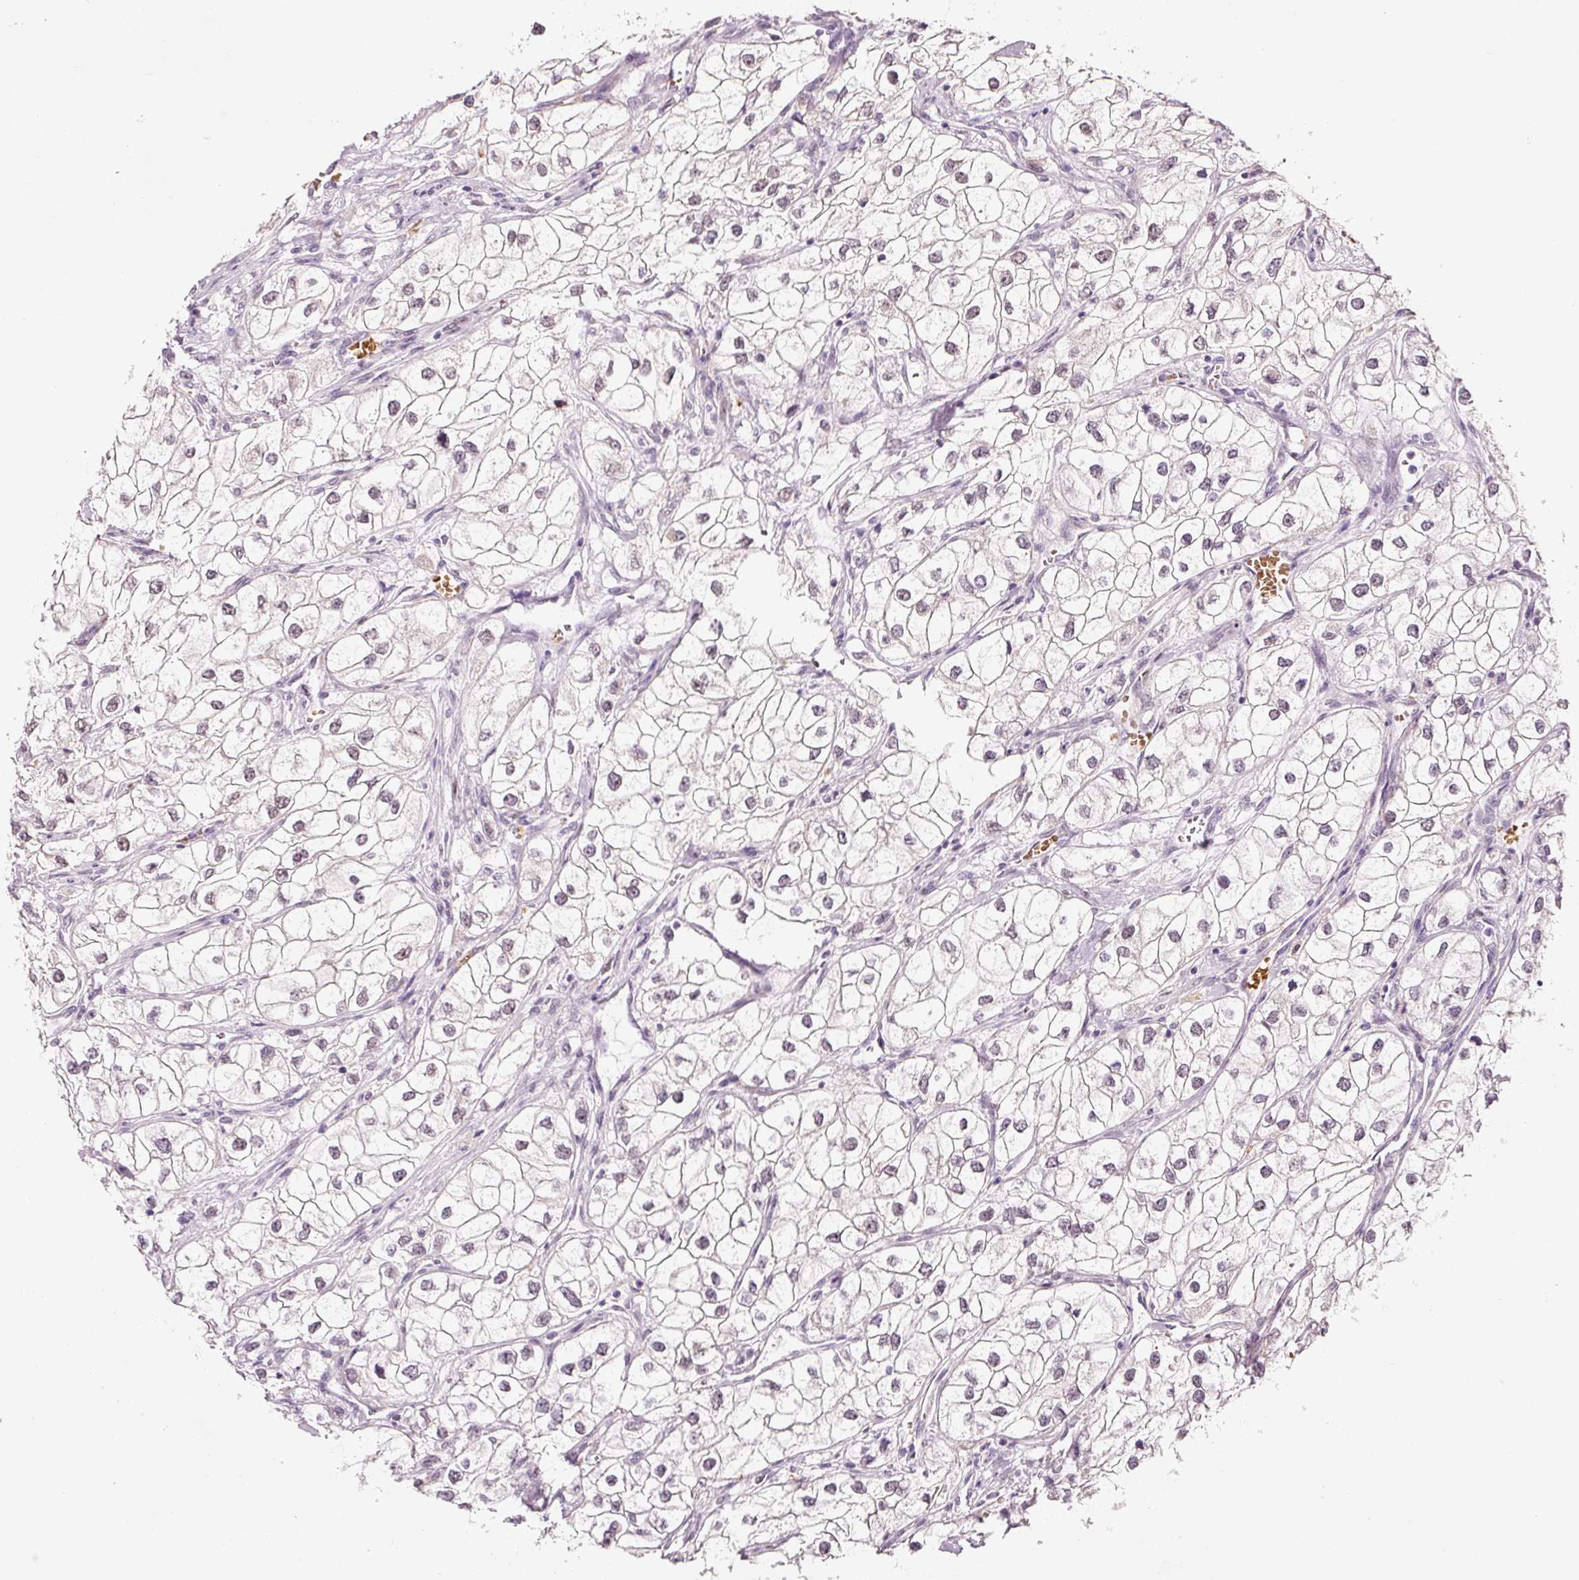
{"staining": {"intensity": "weak", "quantity": "<25%", "location": "nuclear"}, "tissue": "renal cancer", "cell_type": "Tumor cells", "image_type": "cancer", "snomed": [{"axis": "morphology", "description": "Adenocarcinoma, NOS"}, {"axis": "topography", "description": "Kidney"}], "caption": "IHC of human adenocarcinoma (renal) exhibits no positivity in tumor cells.", "gene": "ZNF460", "patient": {"sex": "male", "age": 59}}